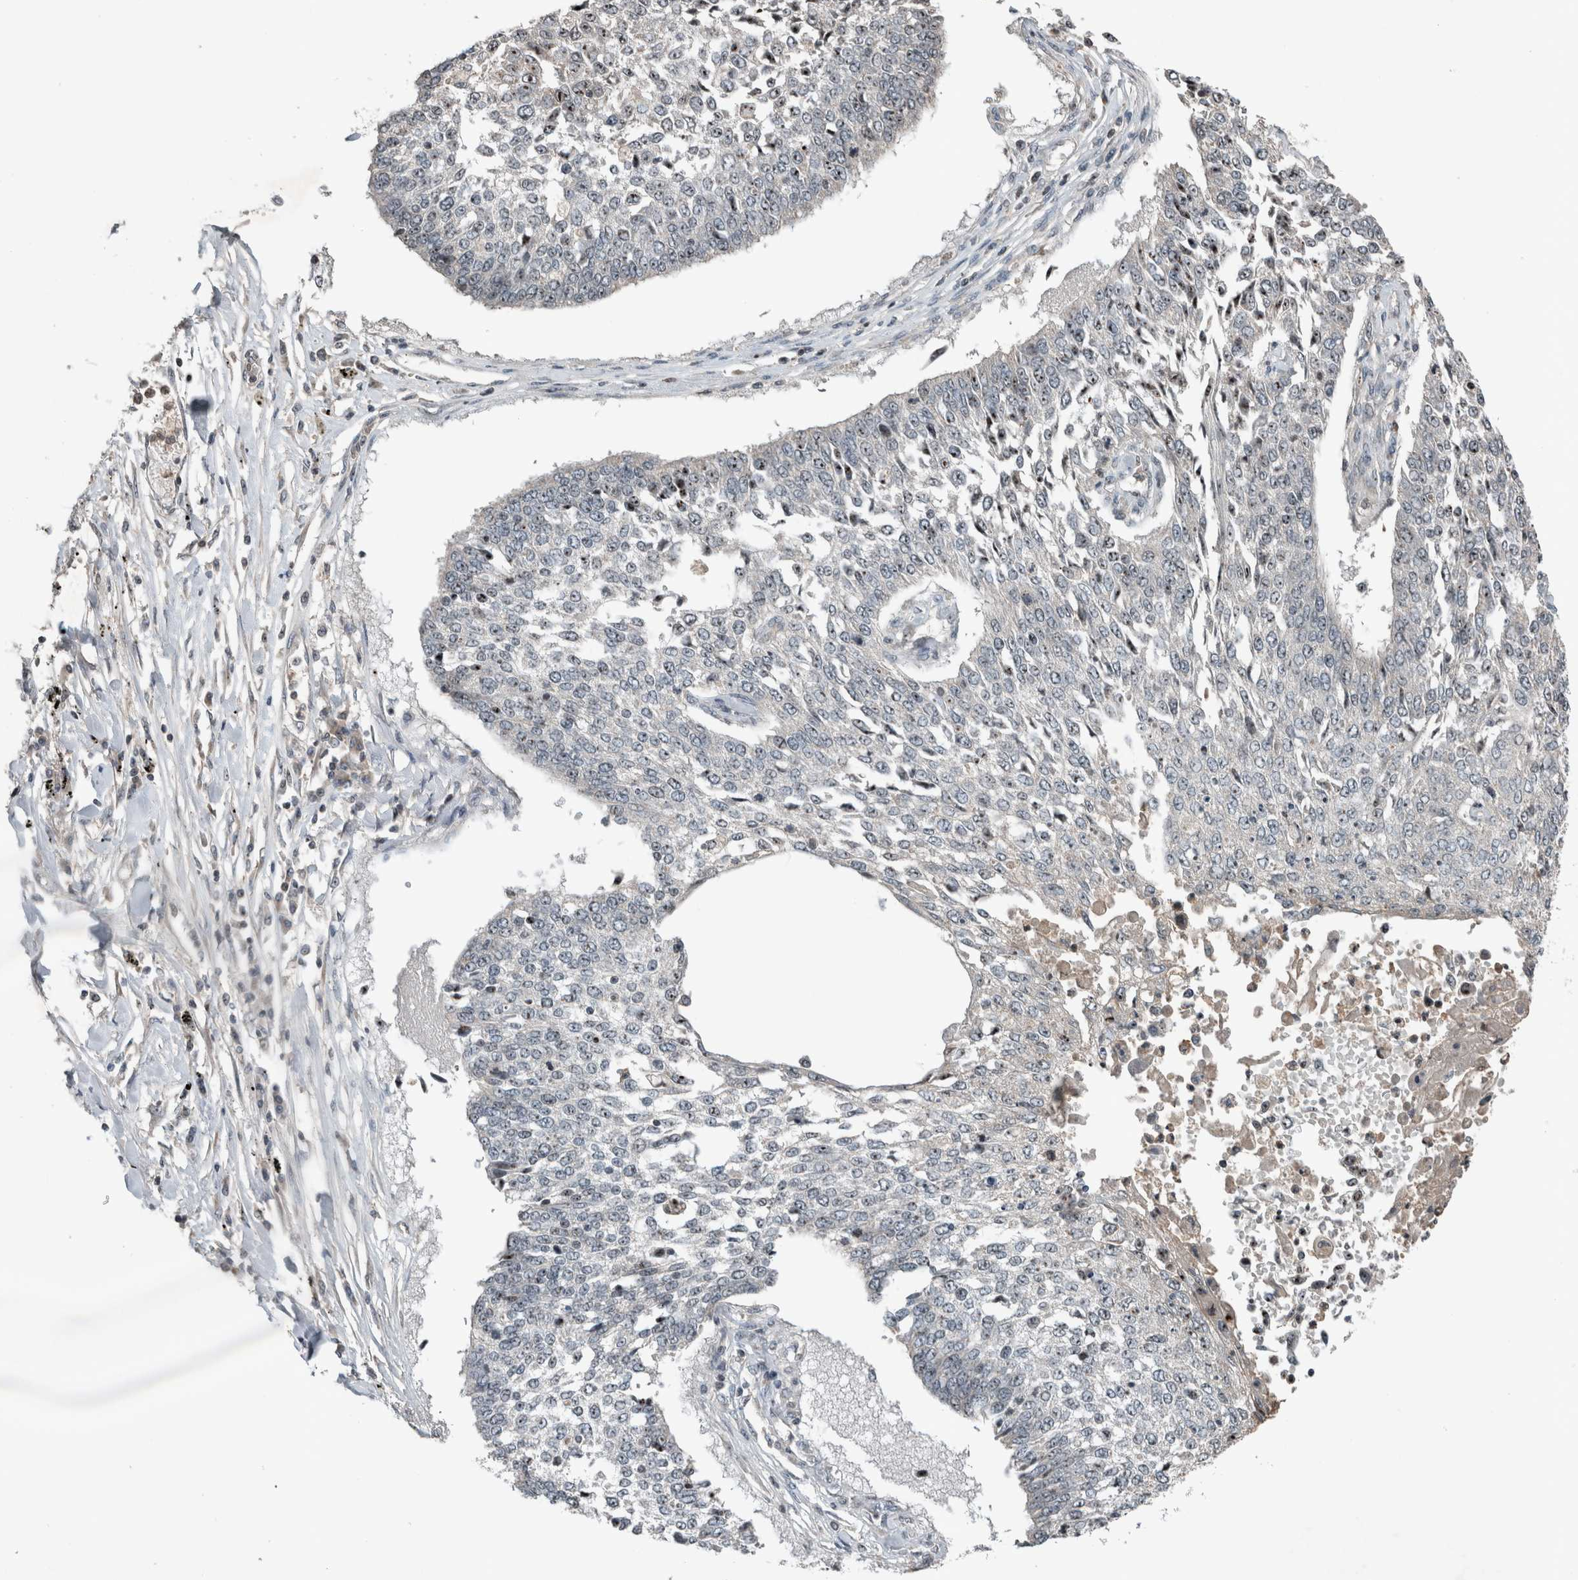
{"staining": {"intensity": "weak", "quantity": ">75%", "location": "nuclear"}, "tissue": "lung cancer", "cell_type": "Tumor cells", "image_type": "cancer", "snomed": [{"axis": "morphology", "description": "Normal tissue, NOS"}, {"axis": "morphology", "description": "Squamous cell carcinoma, NOS"}, {"axis": "topography", "description": "Cartilage tissue"}, {"axis": "topography", "description": "Bronchus"}, {"axis": "topography", "description": "Lung"}, {"axis": "topography", "description": "Peripheral nerve tissue"}], "caption": "Human squamous cell carcinoma (lung) stained with a protein marker reveals weak staining in tumor cells.", "gene": "RPF1", "patient": {"sex": "female", "age": 49}}